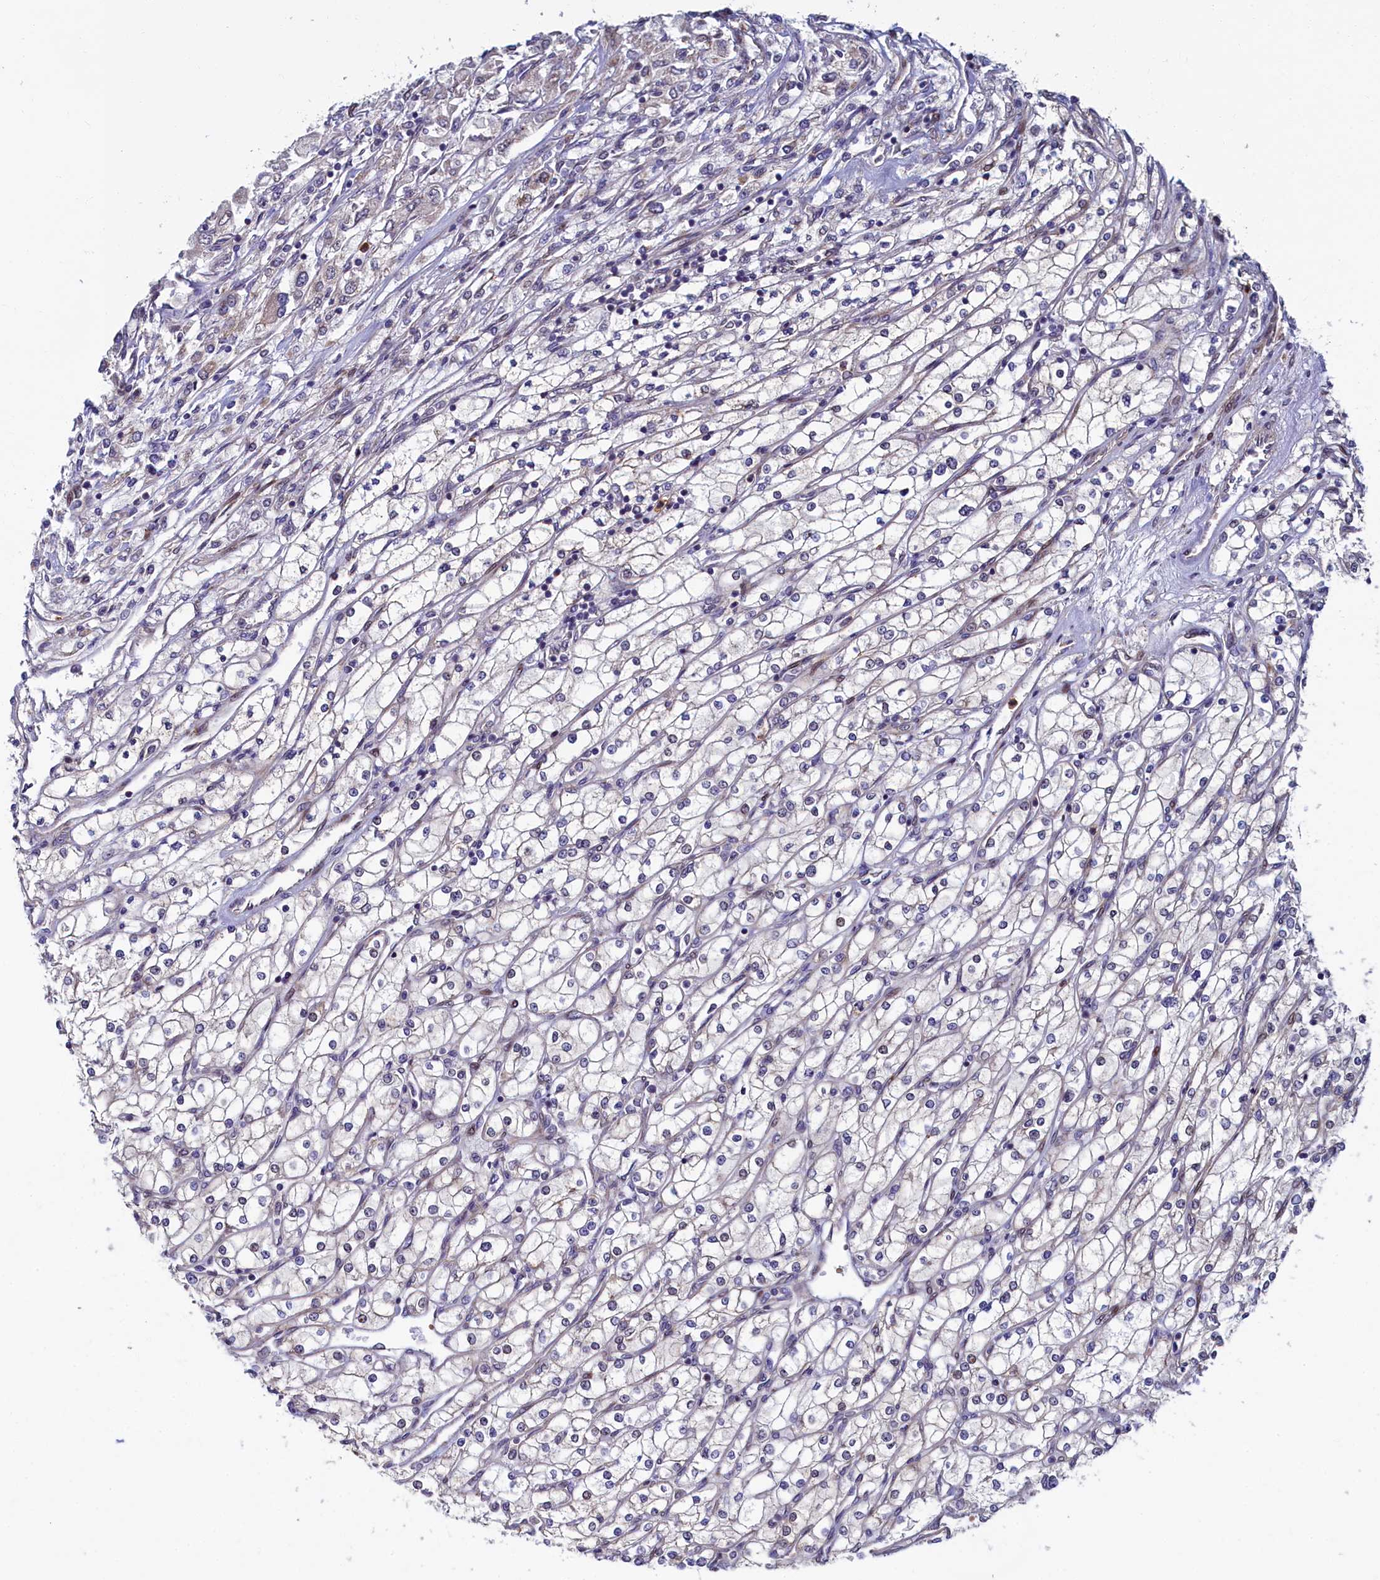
{"staining": {"intensity": "negative", "quantity": "none", "location": "none"}, "tissue": "renal cancer", "cell_type": "Tumor cells", "image_type": "cancer", "snomed": [{"axis": "morphology", "description": "Adenocarcinoma, NOS"}, {"axis": "topography", "description": "Kidney"}], "caption": "Immunohistochemistry (IHC) micrograph of neoplastic tissue: renal adenocarcinoma stained with DAB exhibits no significant protein expression in tumor cells. Brightfield microscopy of IHC stained with DAB (brown) and hematoxylin (blue), captured at high magnification.", "gene": "PIK3C3", "patient": {"sex": "male", "age": 80}}